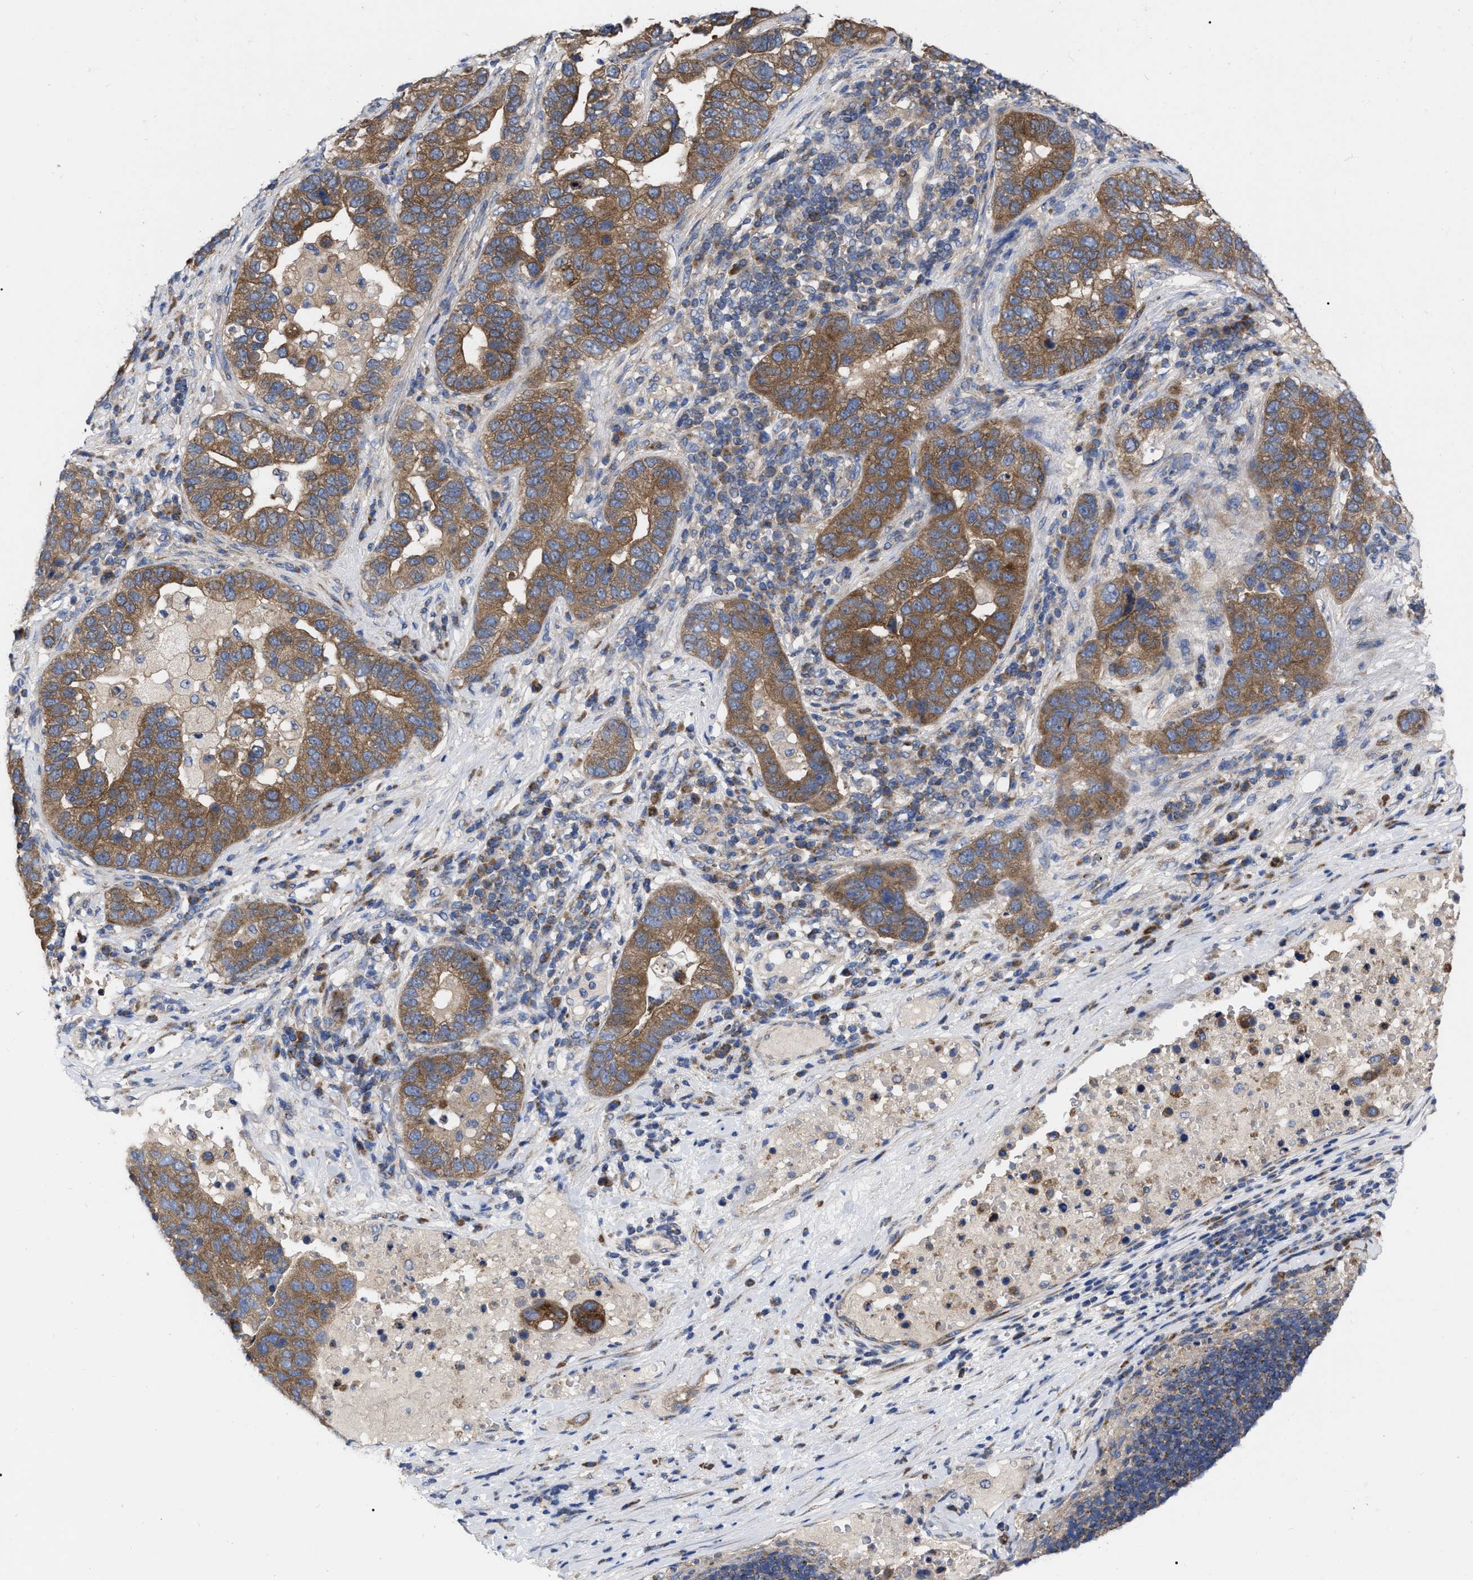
{"staining": {"intensity": "moderate", "quantity": ">75%", "location": "cytoplasmic/membranous"}, "tissue": "pancreatic cancer", "cell_type": "Tumor cells", "image_type": "cancer", "snomed": [{"axis": "morphology", "description": "Adenocarcinoma, NOS"}, {"axis": "topography", "description": "Pancreas"}], "caption": "Immunohistochemical staining of human adenocarcinoma (pancreatic) reveals moderate cytoplasmic/membranous protein staining in approximately >75% of tumor cells.", "gene": "CDKN2C", "patient": {"sex": "female", "age": 61}}